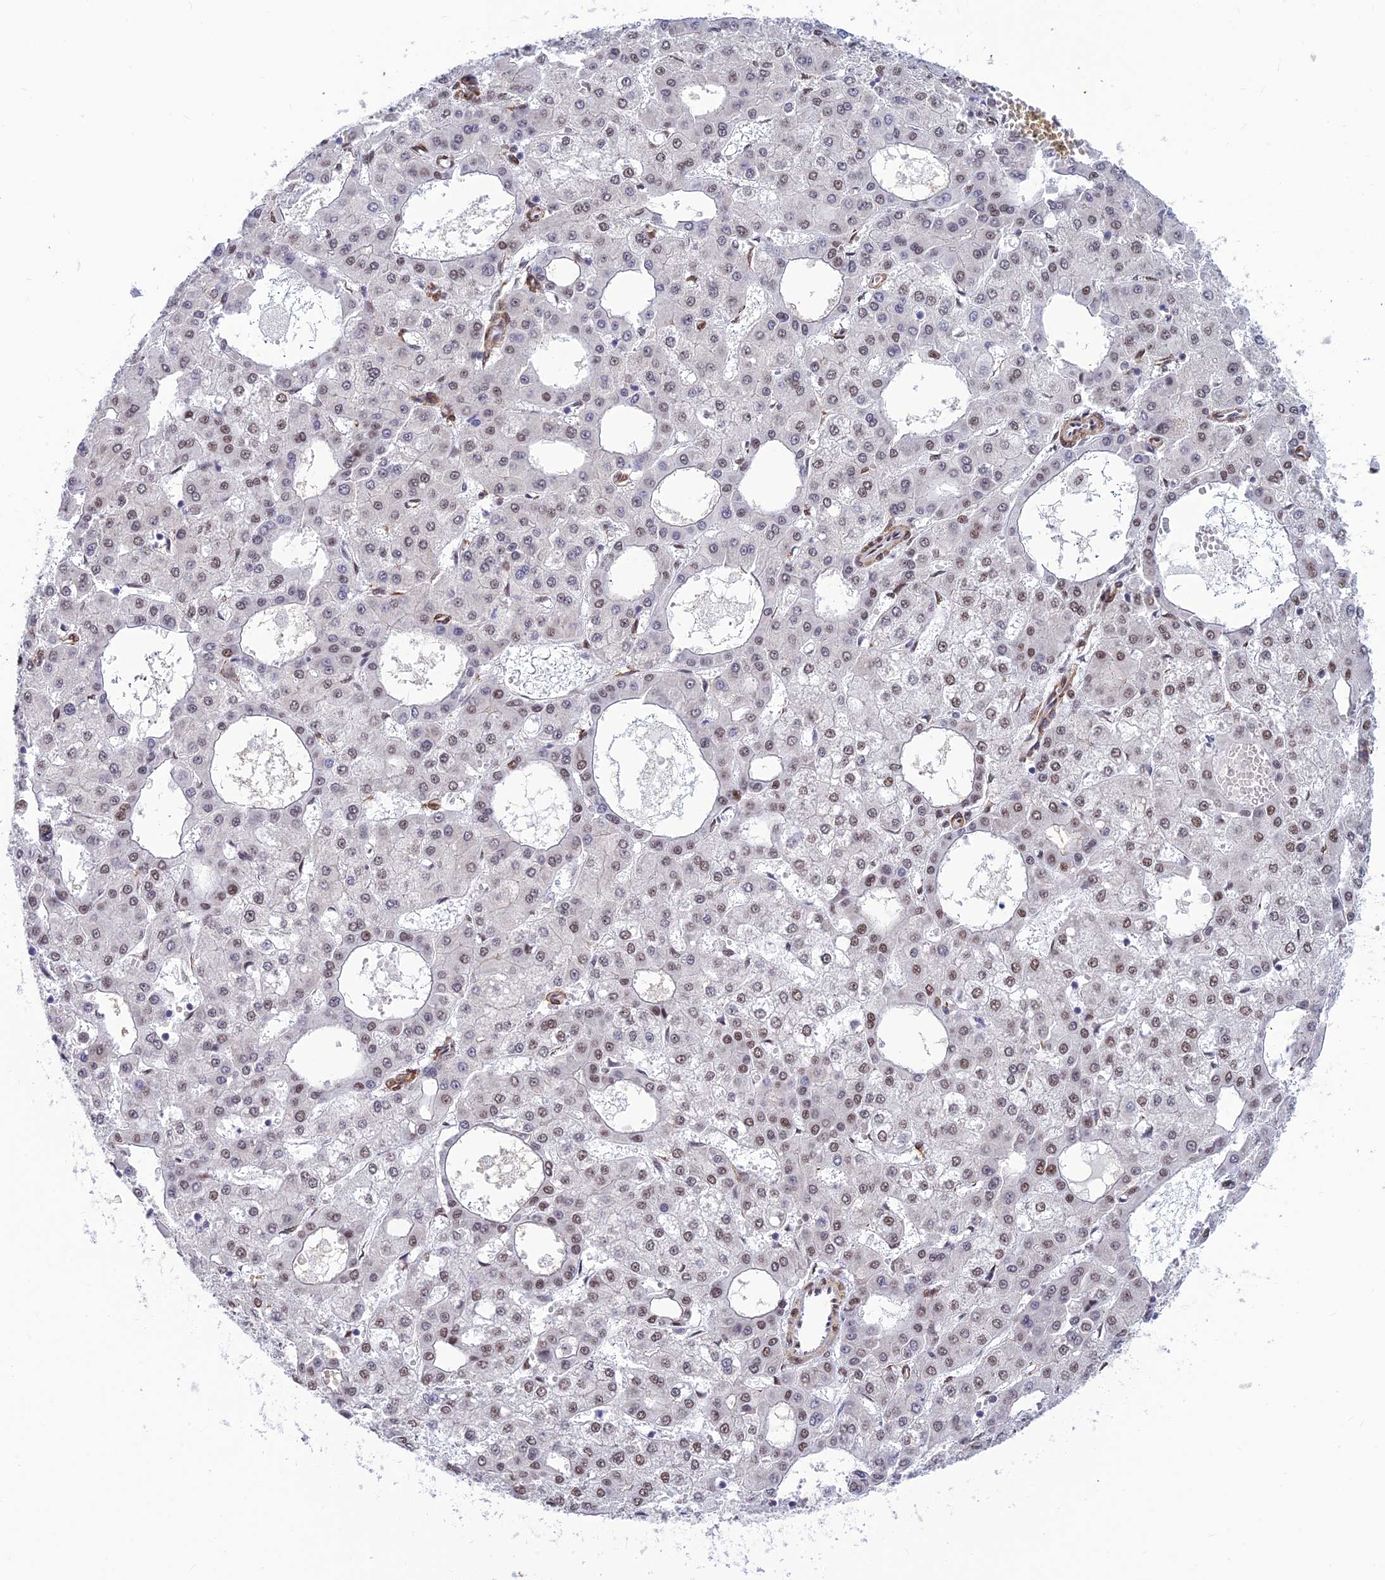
{"staining": {"intensity": "moderate", "quantity": ">75%", "location": "nuclear"}, "tissue": "liver cancer", "cell_type": "Tumor cells", "image_type": "cancer", "snomed": [{"axis": "morphology", "description": "Carcinoma, Hepatocellular, NOS"}, {"axis": "topography", "description": "Liver"}], "caption": "IHC image of human liver cancer (hepatocellular carcinoma) stained for a protein (brown), which reveals medium levels of moderate nuclear positivity in about >75% of tumor cells.", "gene": "CLK4", "patient": {"sex": "male", "age": 47}}